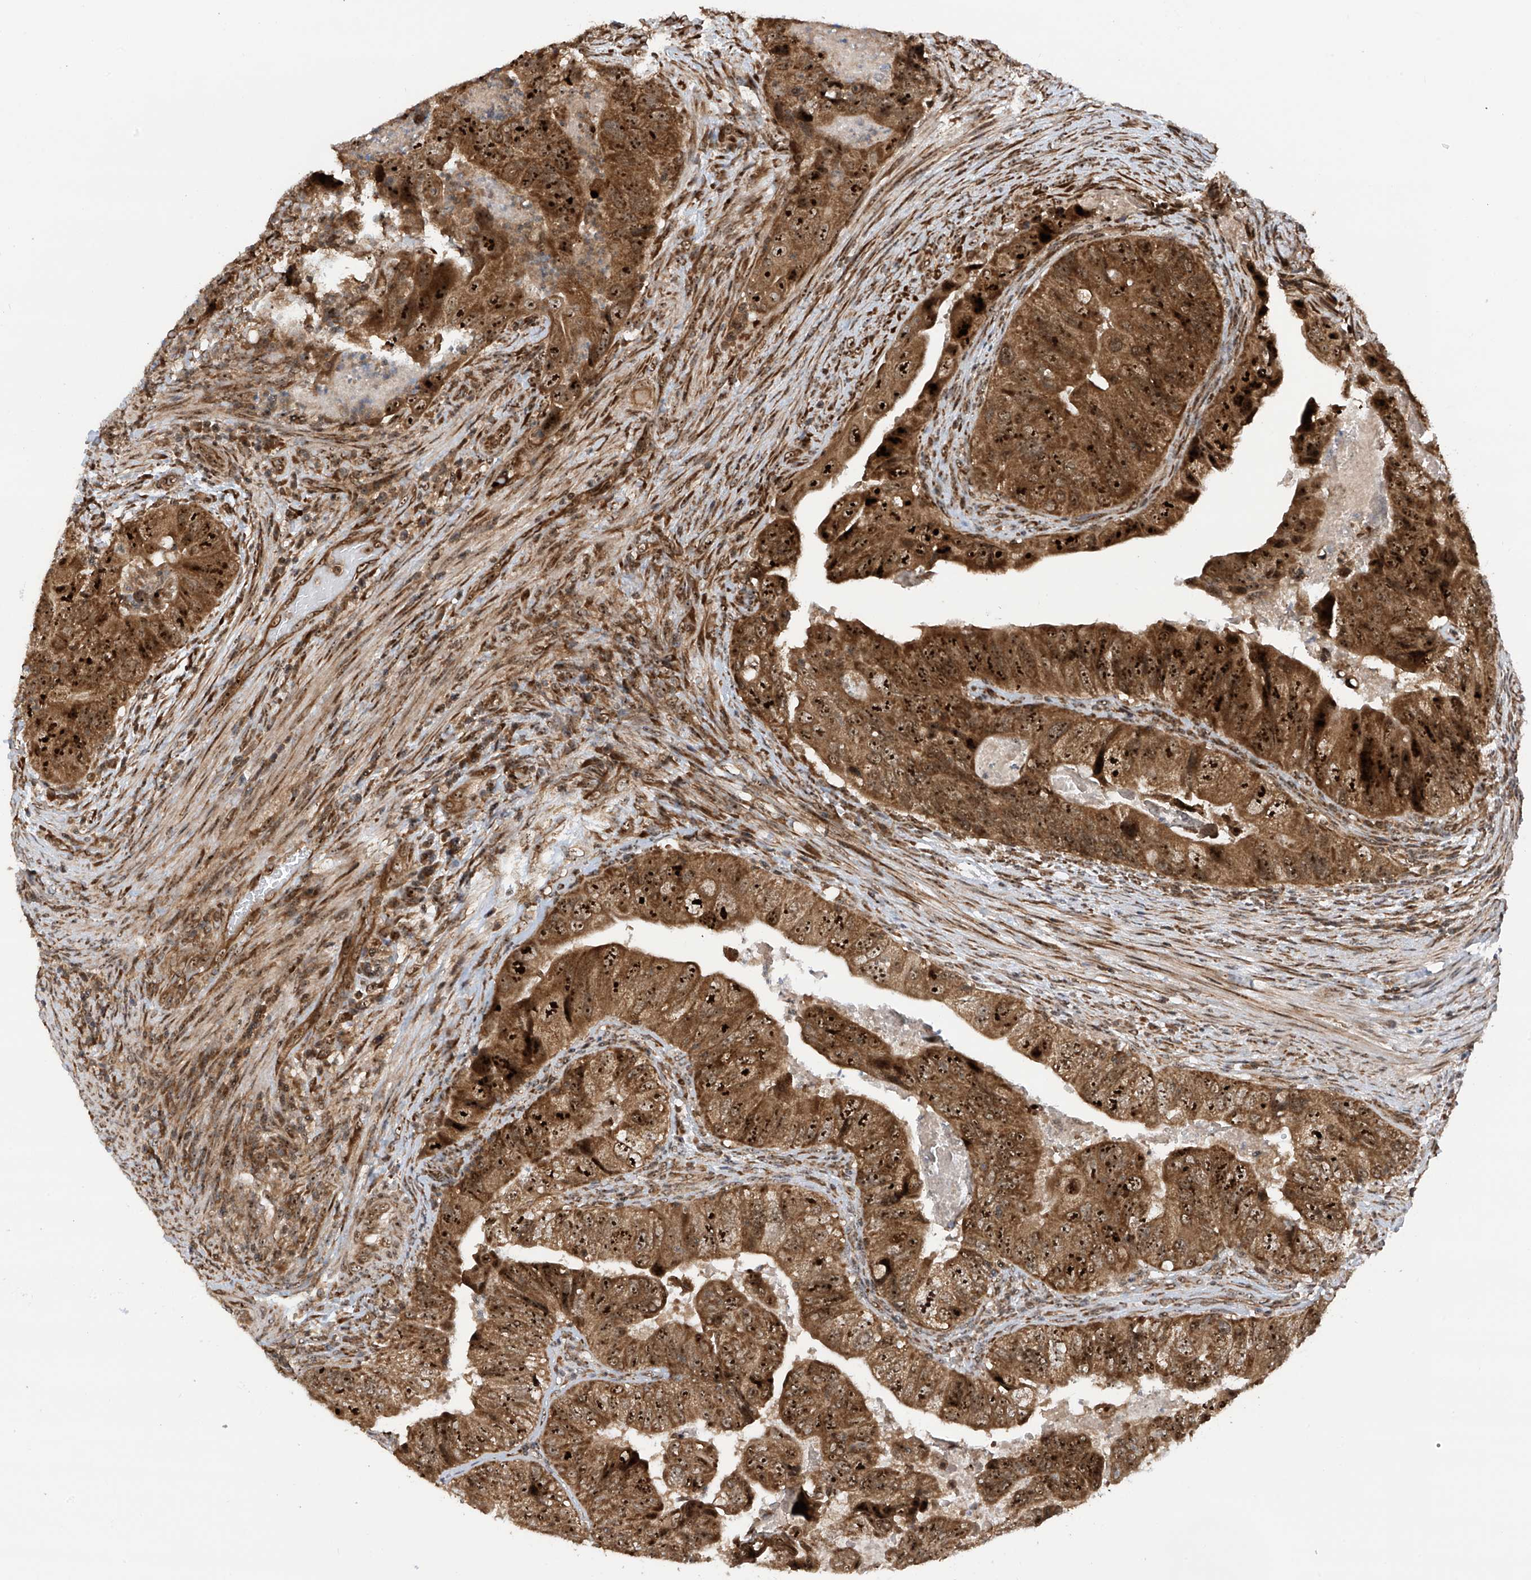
{"staining": {"intensity": "strong", "quantity": ">75%", "location": "cytoplasmic/membranous,nuclear"}, "tissue": "colorectal cancer", "cell_type": "Tumor cells", "image_type": "cancer", "snomed": [{"axis": "morphology", "description": "Adenocarcinoma, NOS"}, {"axis": "topography", "description": "Rectum"}], "caption": "High-magnification brightfield microscopy of colorectal cancer stained with DAB (brown) and counterstained with hematoxylin (blue). tumor cells exhibit strong cytoplasmic/membranous and nuclear positivity is seen in about>75% of cells.", "gene": "C1orf131", "patient": {"sex": "male", "age": 63}}